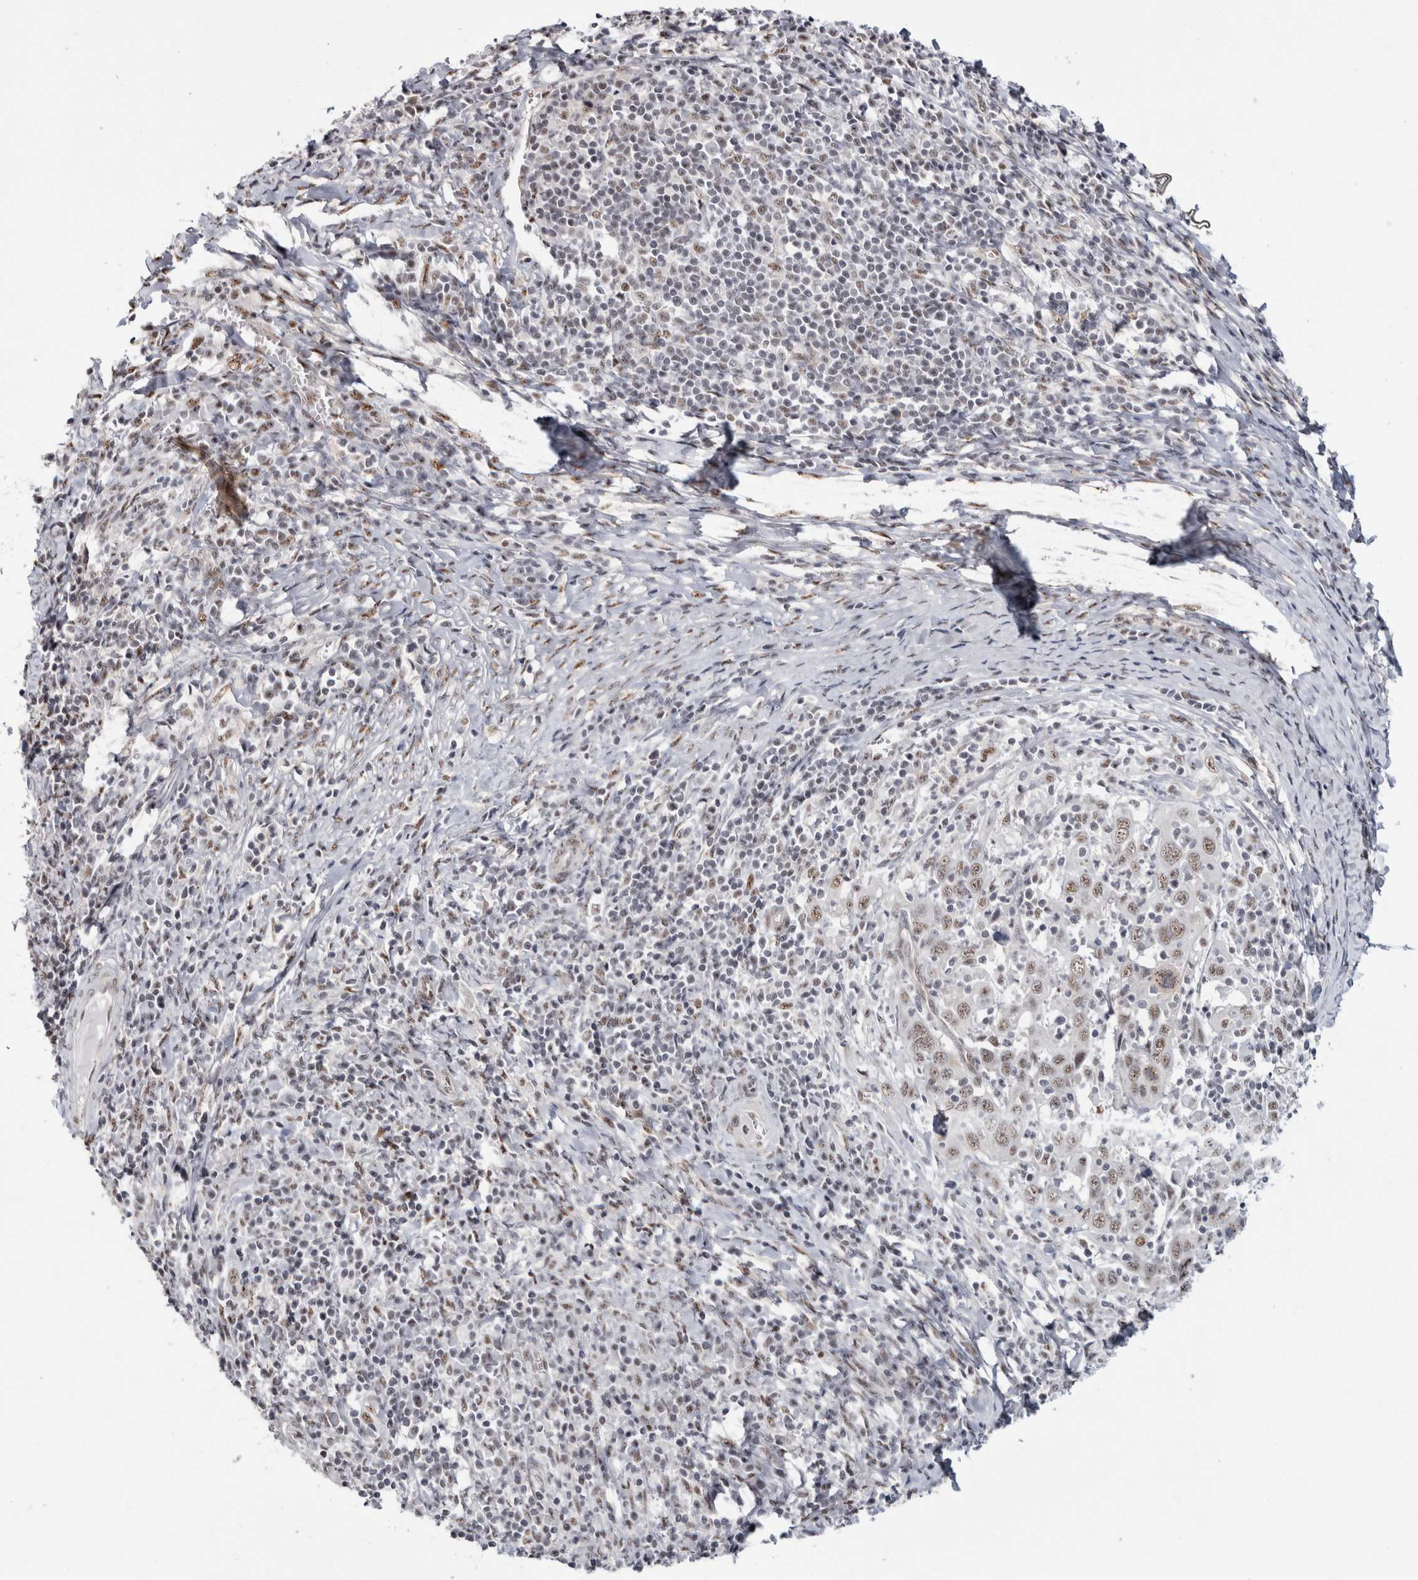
{"staining": {"intensity": "weak", "quantity": ">75%", "location": "nuclear"}, "tissue": "cervical cancer", "cell_type": "Tumor cells", "image_type": "cancer", "snomed": [{"axis": "morphology", "description": "Squamous cell carcinoma, NOS"}, {"axis": "topography", "description": "Cervix"}], "caption": "Human squamous cell carcinoma (cervical) stained with a protein marker reveals weak staining in tumor cells.", "gene": "MKNK1", "patient": {"sex": "female", "age": 46}}